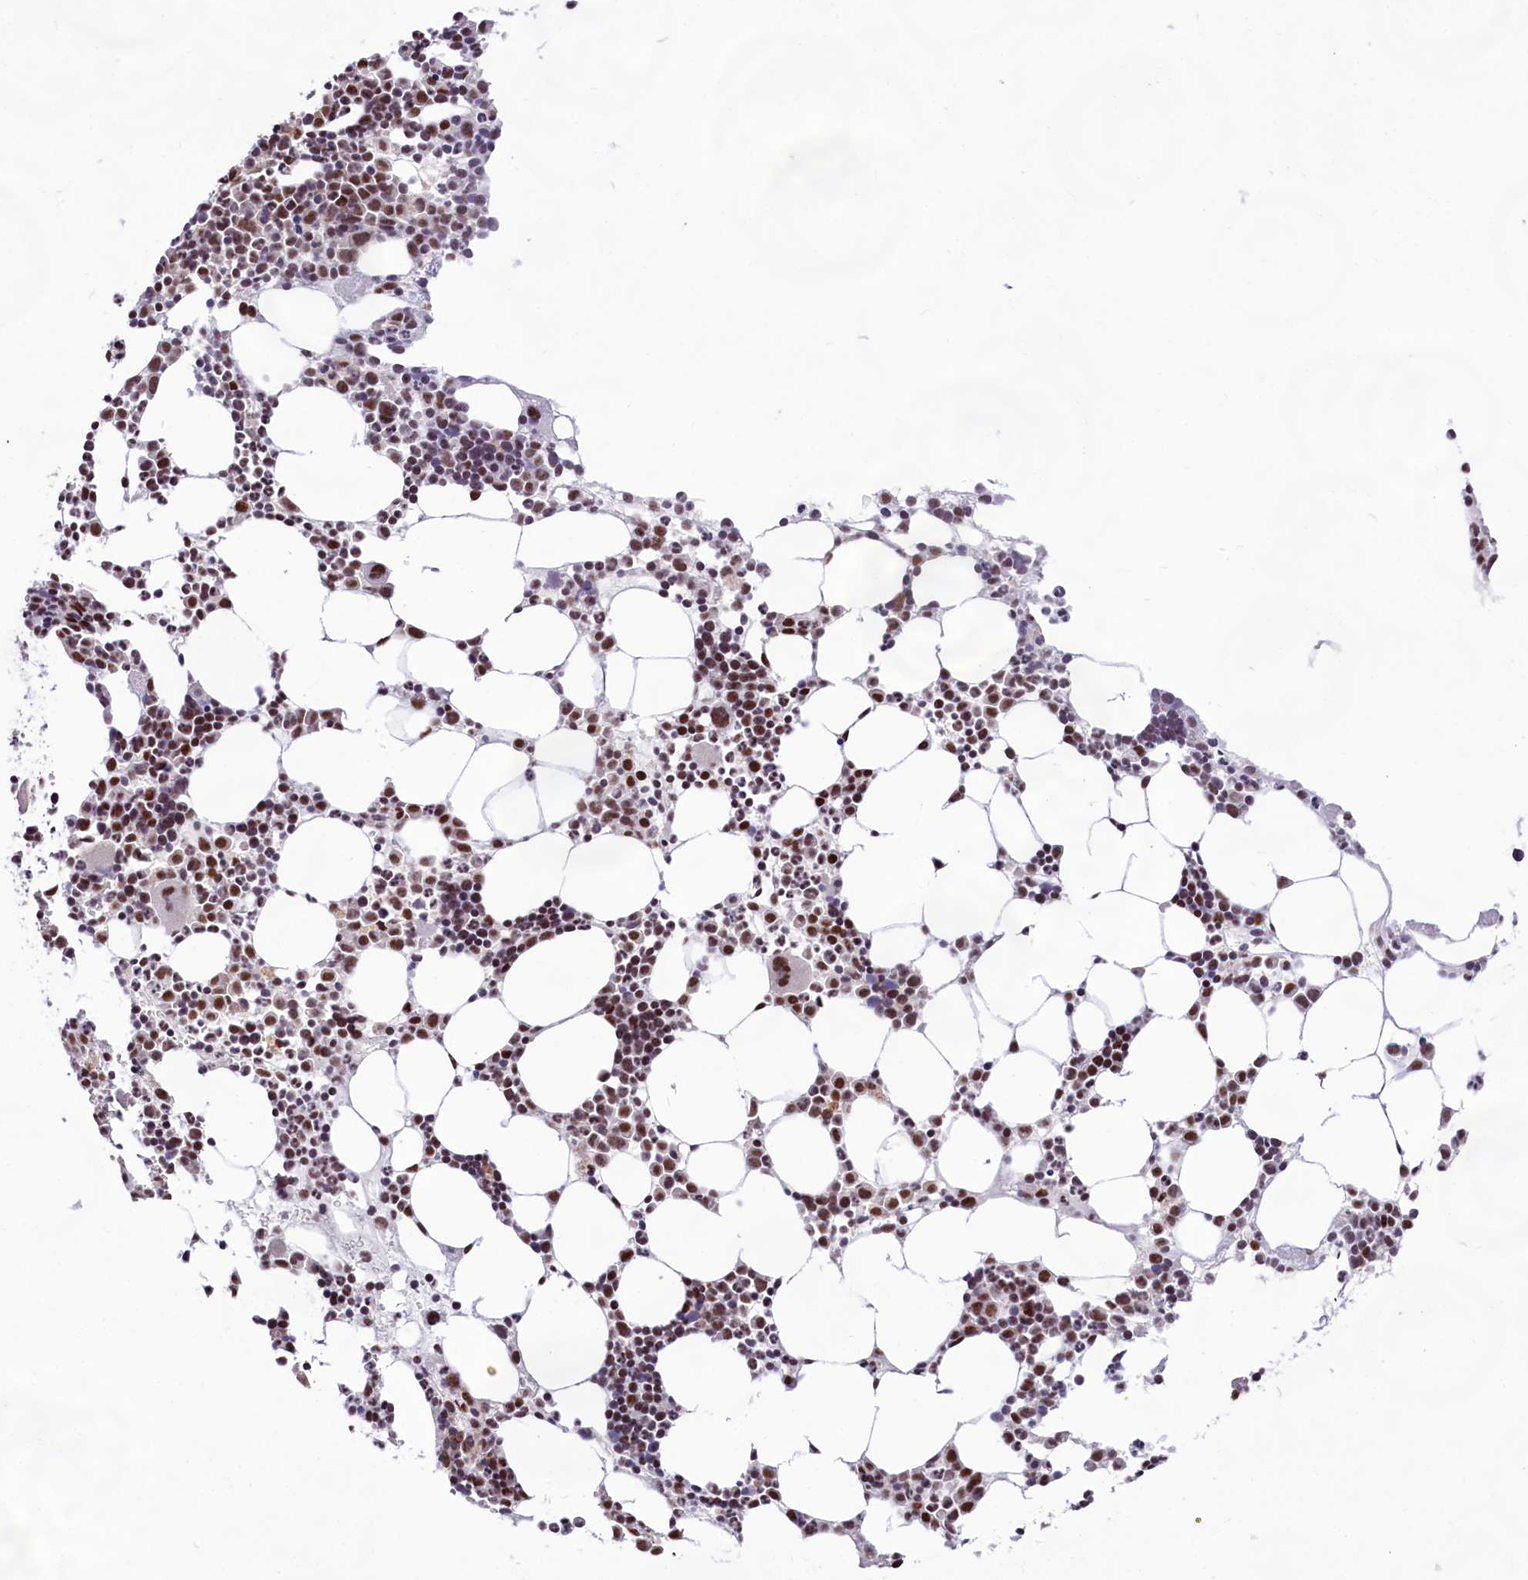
{"staining": {"intensity": "moderate", "quantity": ">75%", "location": "nuclear"}, "tissue": "bone marrow", "cell_type": "Hematopoietic cells", "image_type": "normal", "snomed": [{"axis": "morphology", "description": "Normal tissue, NOS"}, {"axis": "topography", "description": "Bone marrow"}], "caption": "IHC photomicrograph of benign bone marrow: human bone marrow stained using IHC reveals medium levels of moderate protein expression localized specifically in the nuclear of hematopoietic cells, appearing as a nuclear brown color.", "gene": "HIRA", "patient": {"sex": "female", "age": 89}}